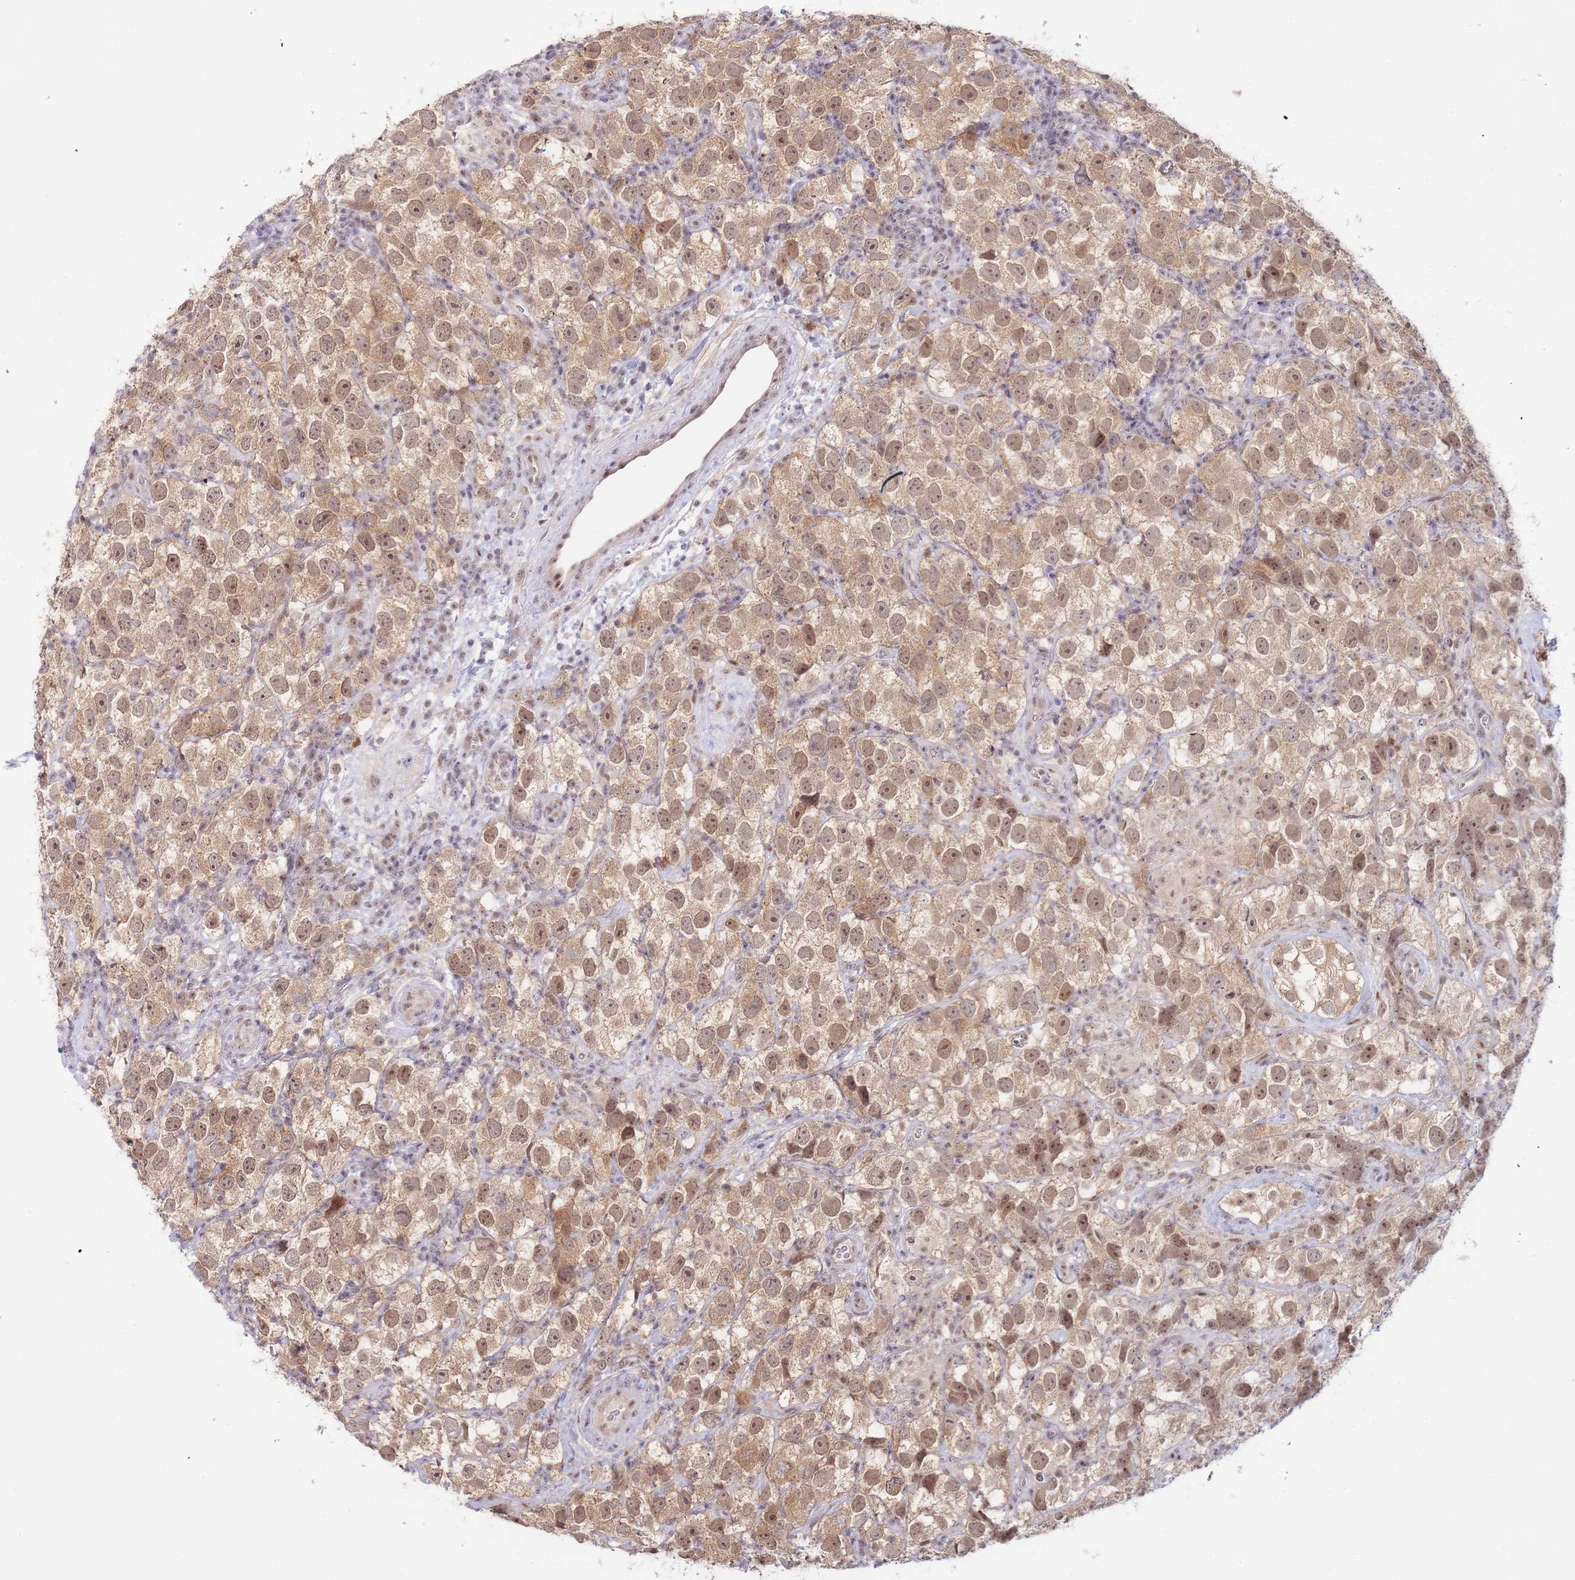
{"staining": {"intensity": "moderate", "quantity": ">75%", "location": "cytoplasmic/membranous,nuclear"}, "tissue": "testis cancer", "cell_type": "Tumor cells", "image_type": "cancer", "snomed": [{"axis": "morphology", "description": "Seminoma, NOS"}, {"axis": "topography", "description": "Testis"}], "caption": "Brown immunohistochemical staining in human testis cancer (seminoma) reveals moderate cytoplasmic/membranous and nuclear positivity in approximately >75% of tumor cells.", "gene": "DEAF1", "patient": {"sex": "male", "age": 26}}